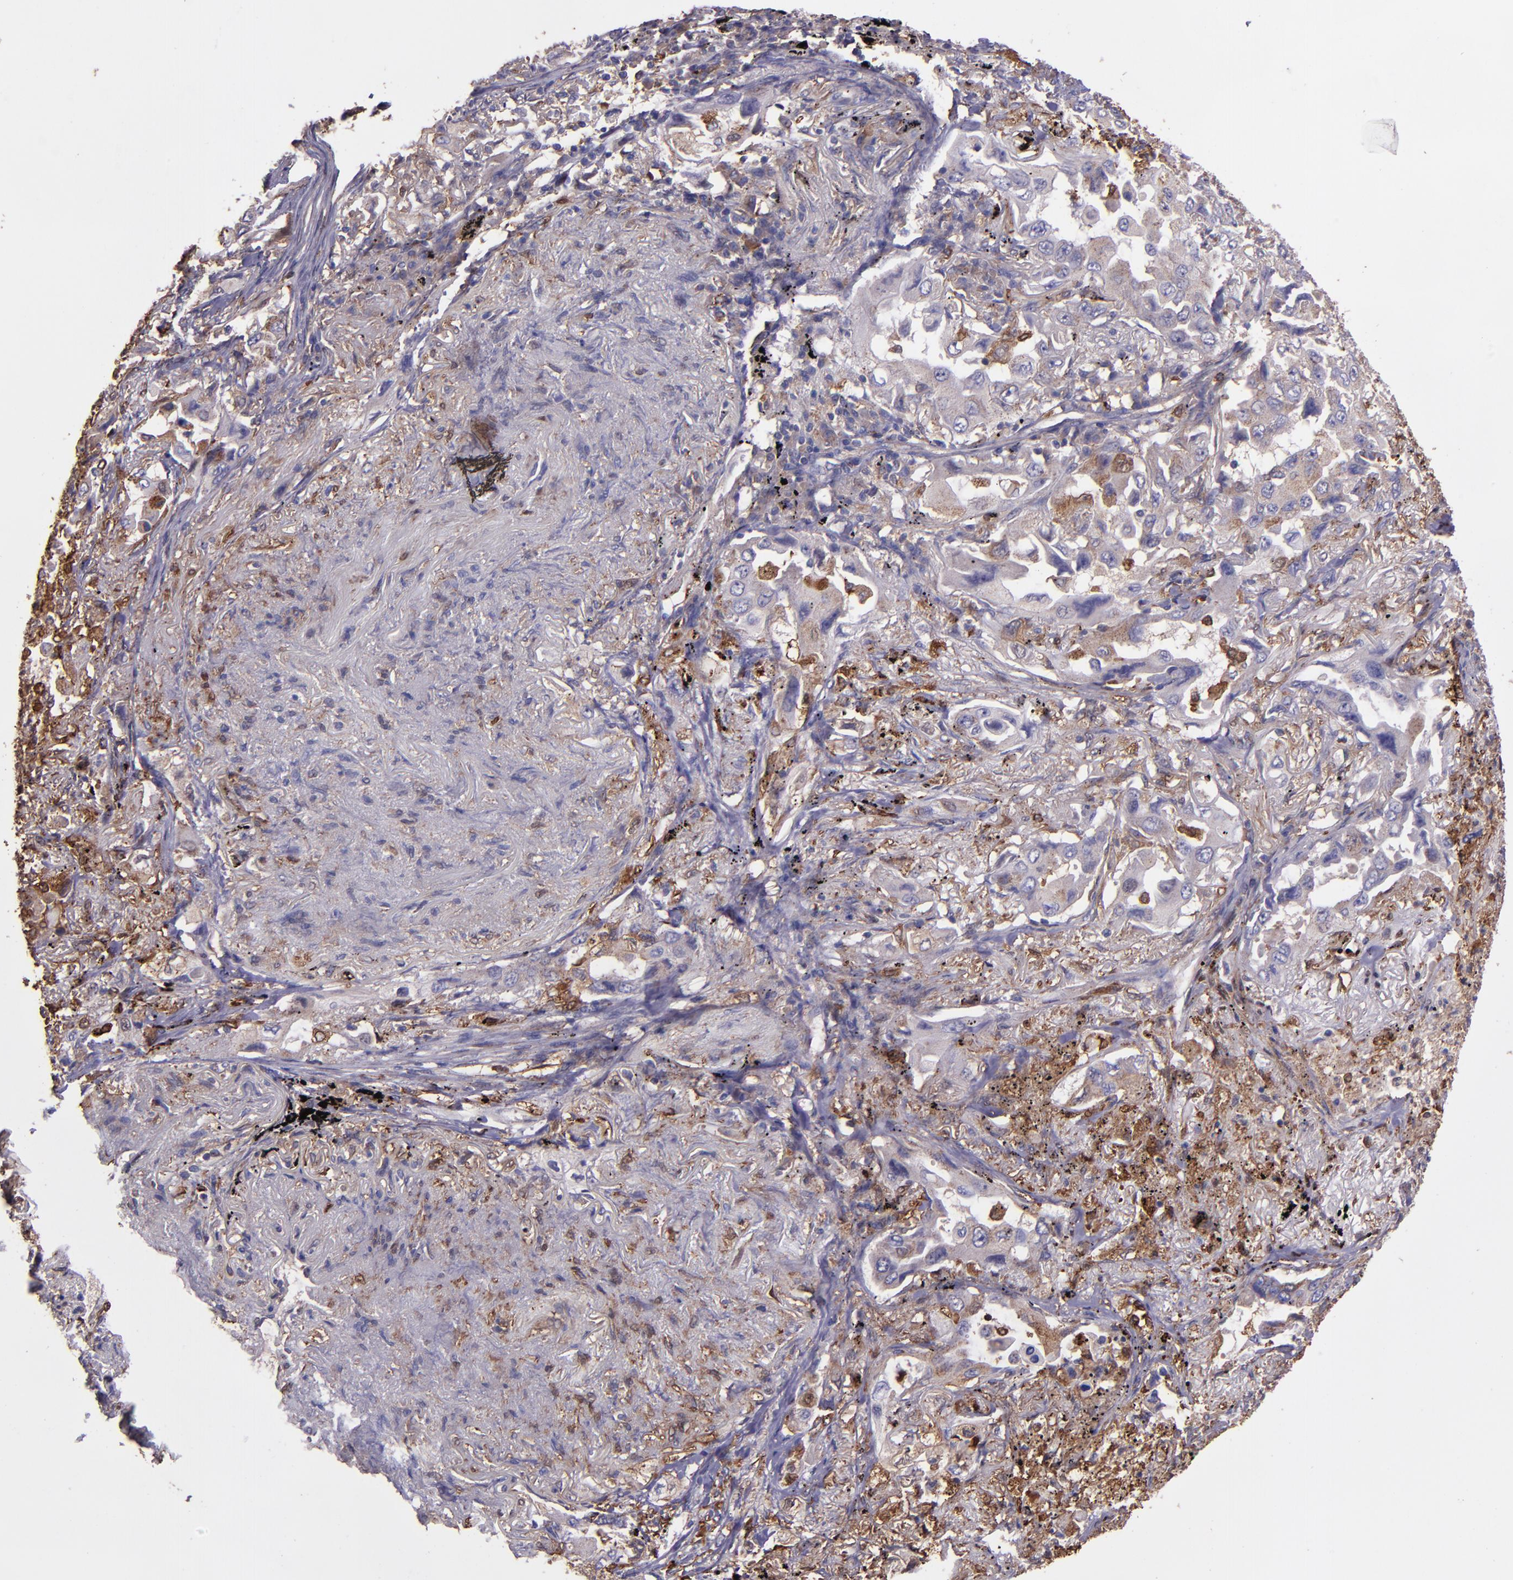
{"staining": {"intensity": "weak", "quantity": ">75%", "location": "cytoplasmic/membranous"}, "tissue": "lung cancer", "cell_type": "Tumor cells", "image_type": "cancer", "snomed": [{"axis": "morphology", "description": "Adenocarcinoma, NOS"}, {"axis": "topography", "description": "Lung"}], "caption": "This photomicrograph displays lung cancer (adenocarcinoma) stained with immunohistochemistry to label a protein in brown. The cytoplasmic/membranous of tumor cells show weak positivity for the protein. Nuclei are counter-stained blue.", "gene": "WASHC1", "patient": {"sex": "female", "age": 65}}